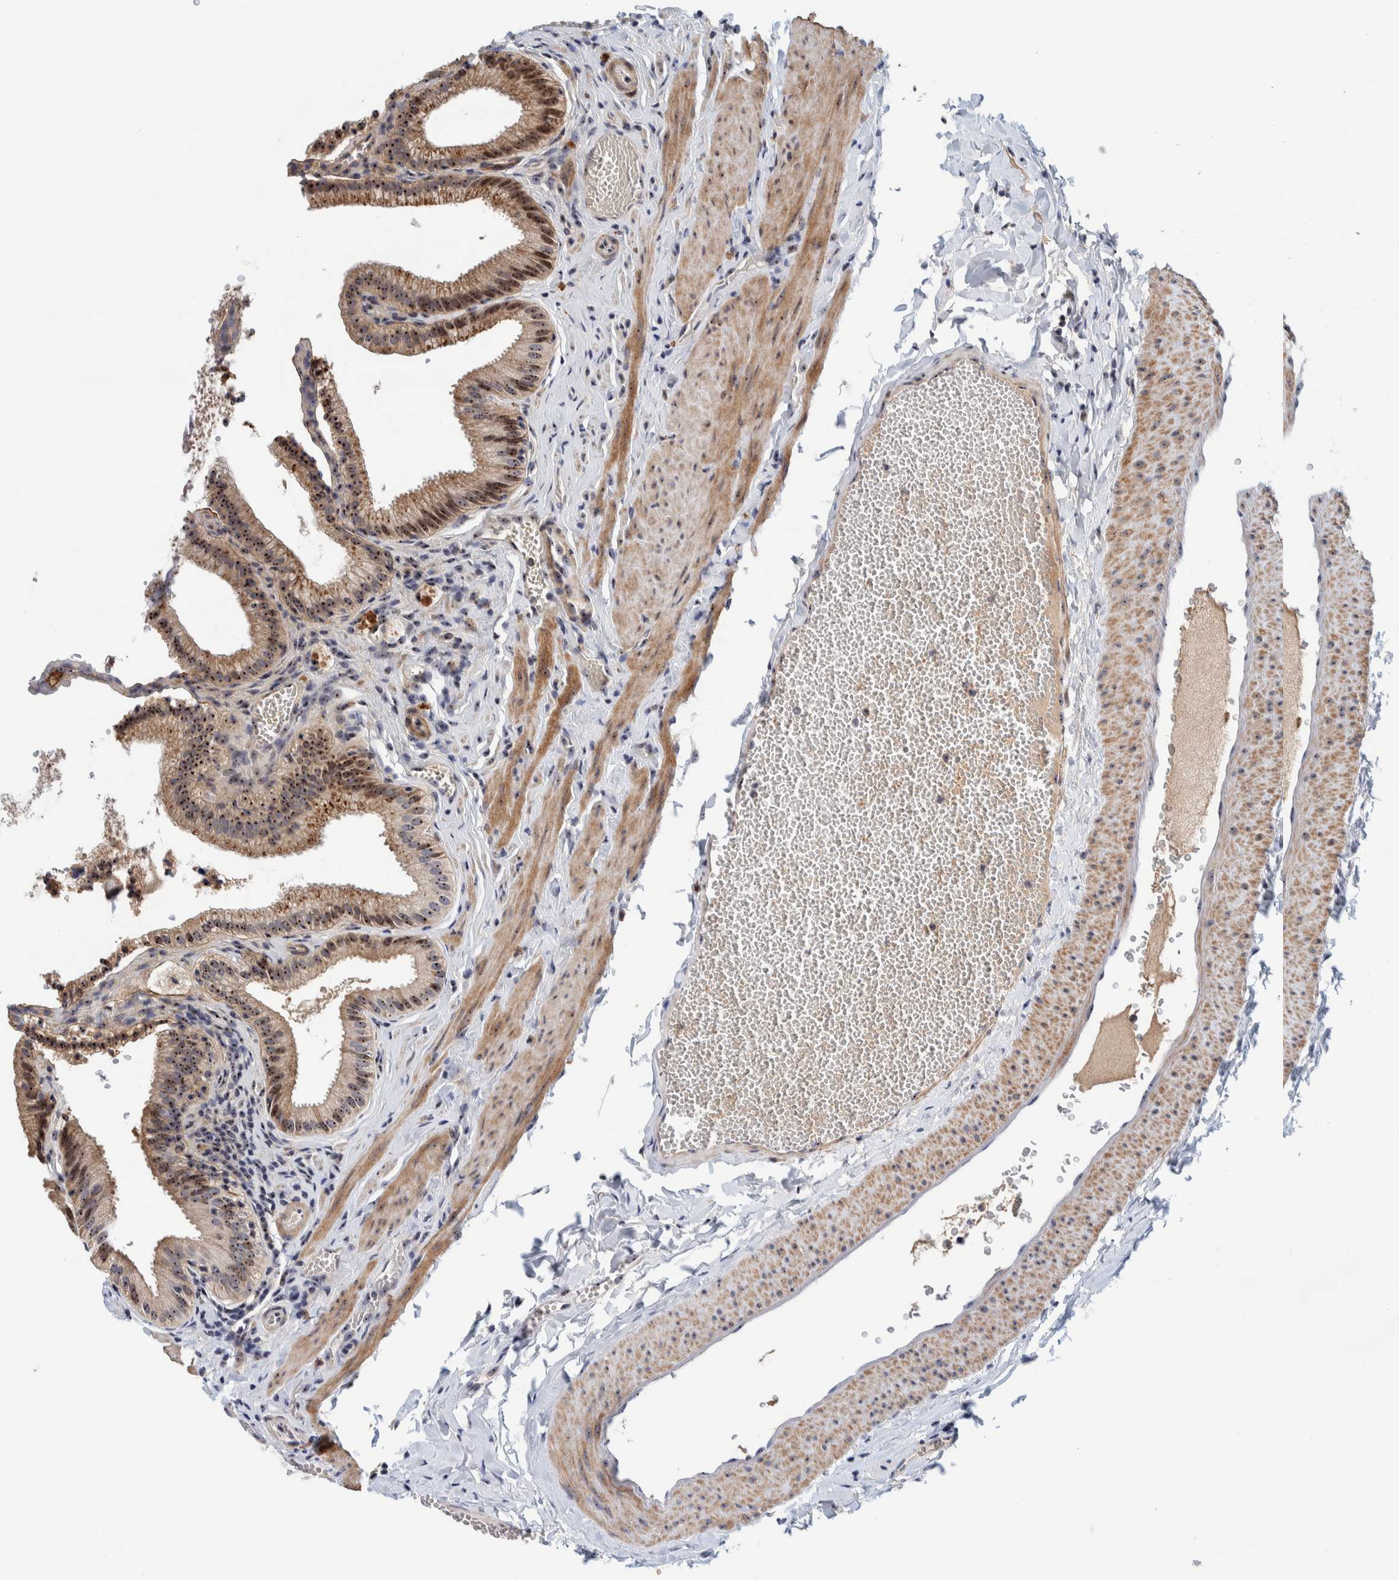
{"staining": {"intensity": "strong", "quantity": ">75%", "location": "cytoplasmic/membranous,nuclear"}, "tissue": "gallbladder", "cell_type": "Glandular cells", "image_type": "normal", "snomed": [{"axis": "morphology", "description": "Normal tissue, NOS"}, {"axis": "topography", "description": "Gallbladder"}], "caption": "Immunohistochemistry (IHC) of normal human gallbladder shows high levels of strong cytoplasmic/membranous,nuclear positivity in about >75% of glandular cells. The staining was performed using DAB, with brown indicating positive protein expression. Nuclei are stained blue with hematoxylin.", "gene": "NOL11", "patient": {"sex": "male", "age": 38}}